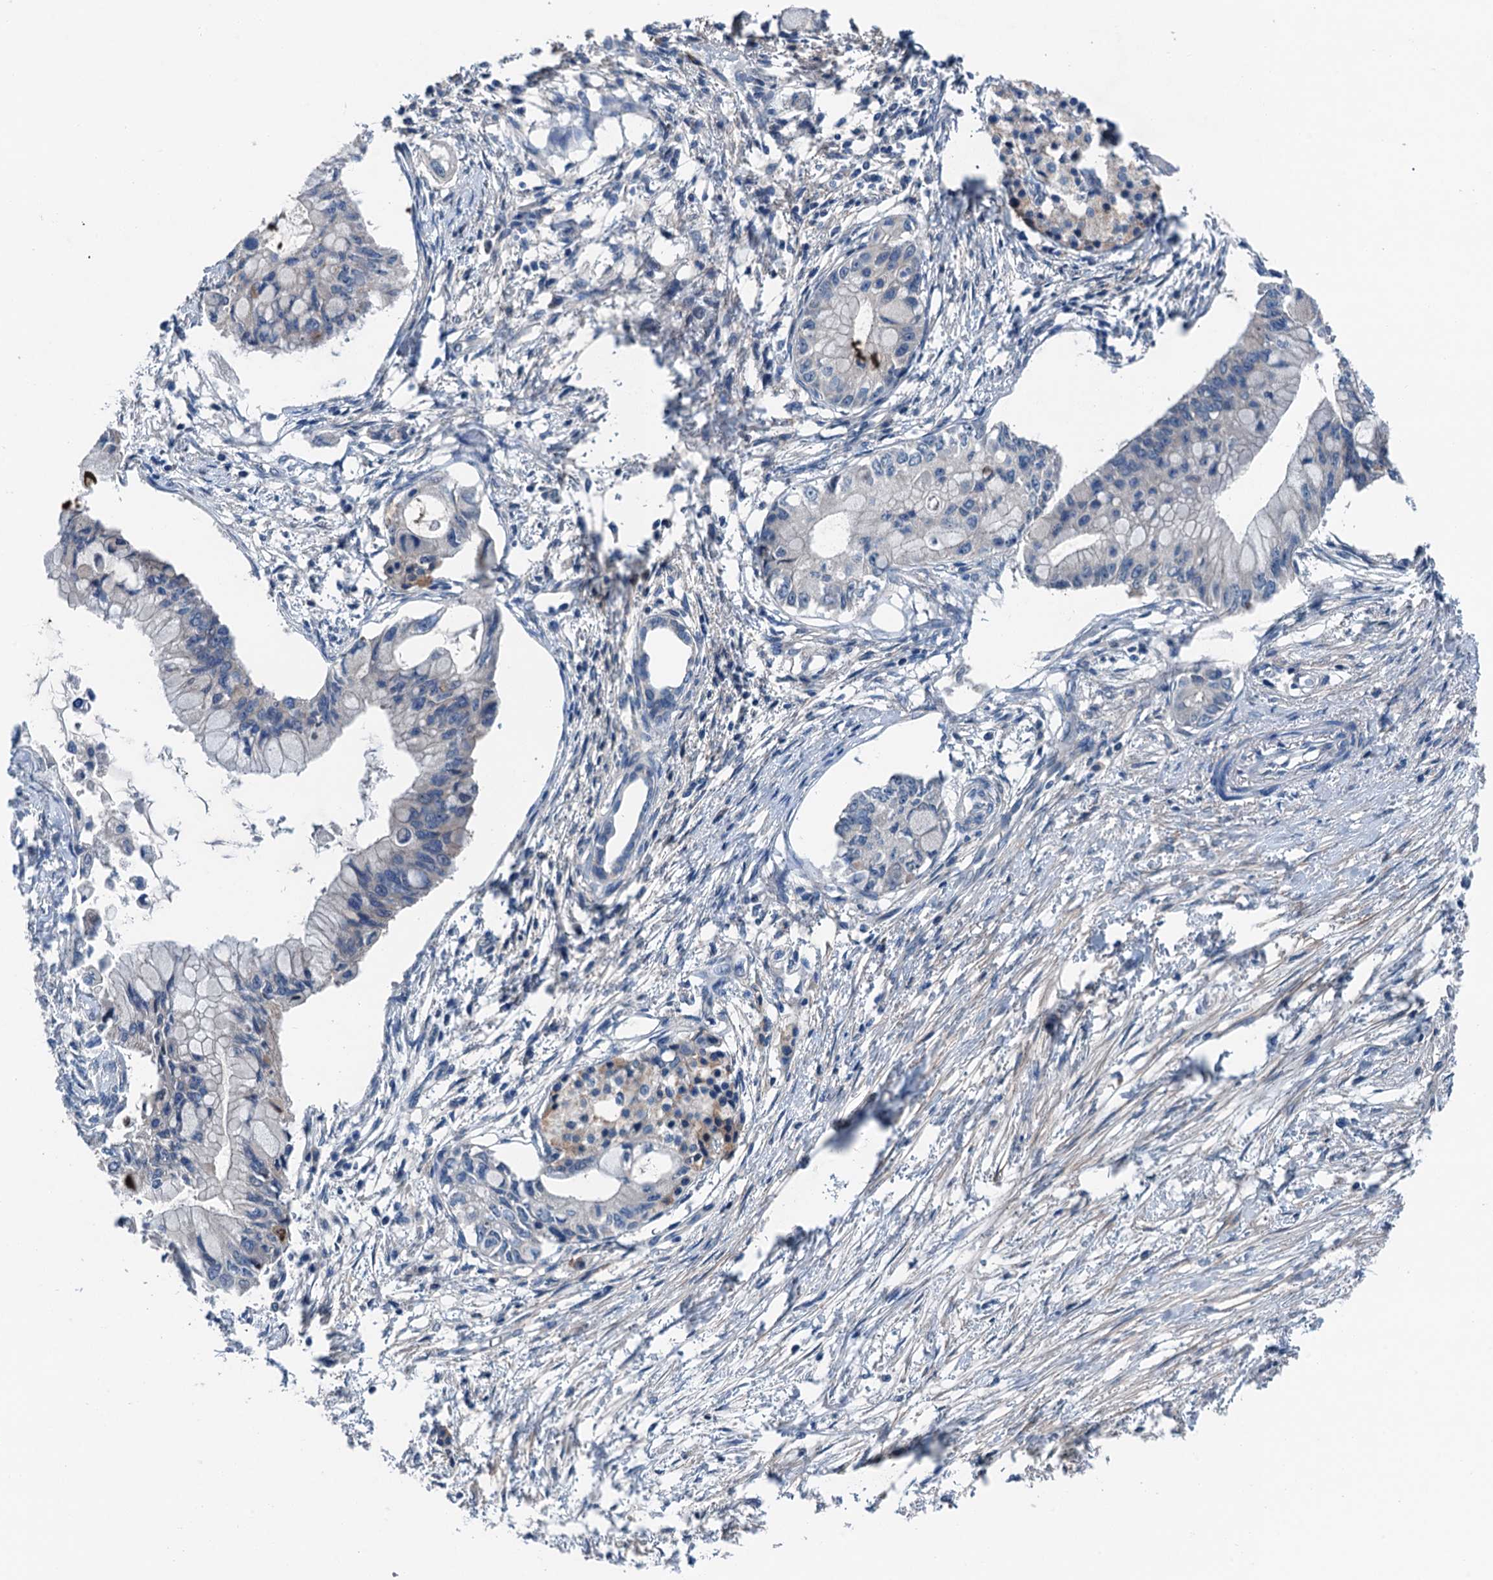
{"staining": {"intensity": "negative", "quantity": "none", "location": "none"}, "tissue": "pancreatic cancer", "cell_type": "Tumor cells", "image_type": "cancer", "snomed": [{"axis": "morphology", "description": "Adenocarcinoma, NOS"}, {"axis": "topography", "description": "Pancreas"}], "caption": "Immunohistochemistry (IHC) micrograph of neoplastic tissue: pancreatic cancer (adenocarcinoma) stained with DAB (3,3'-diaminobenzidine) shows no significant protein staining in tumor cells.", "gene": "SLC2A10", "patient": {"sex": "male", "age": 48}}